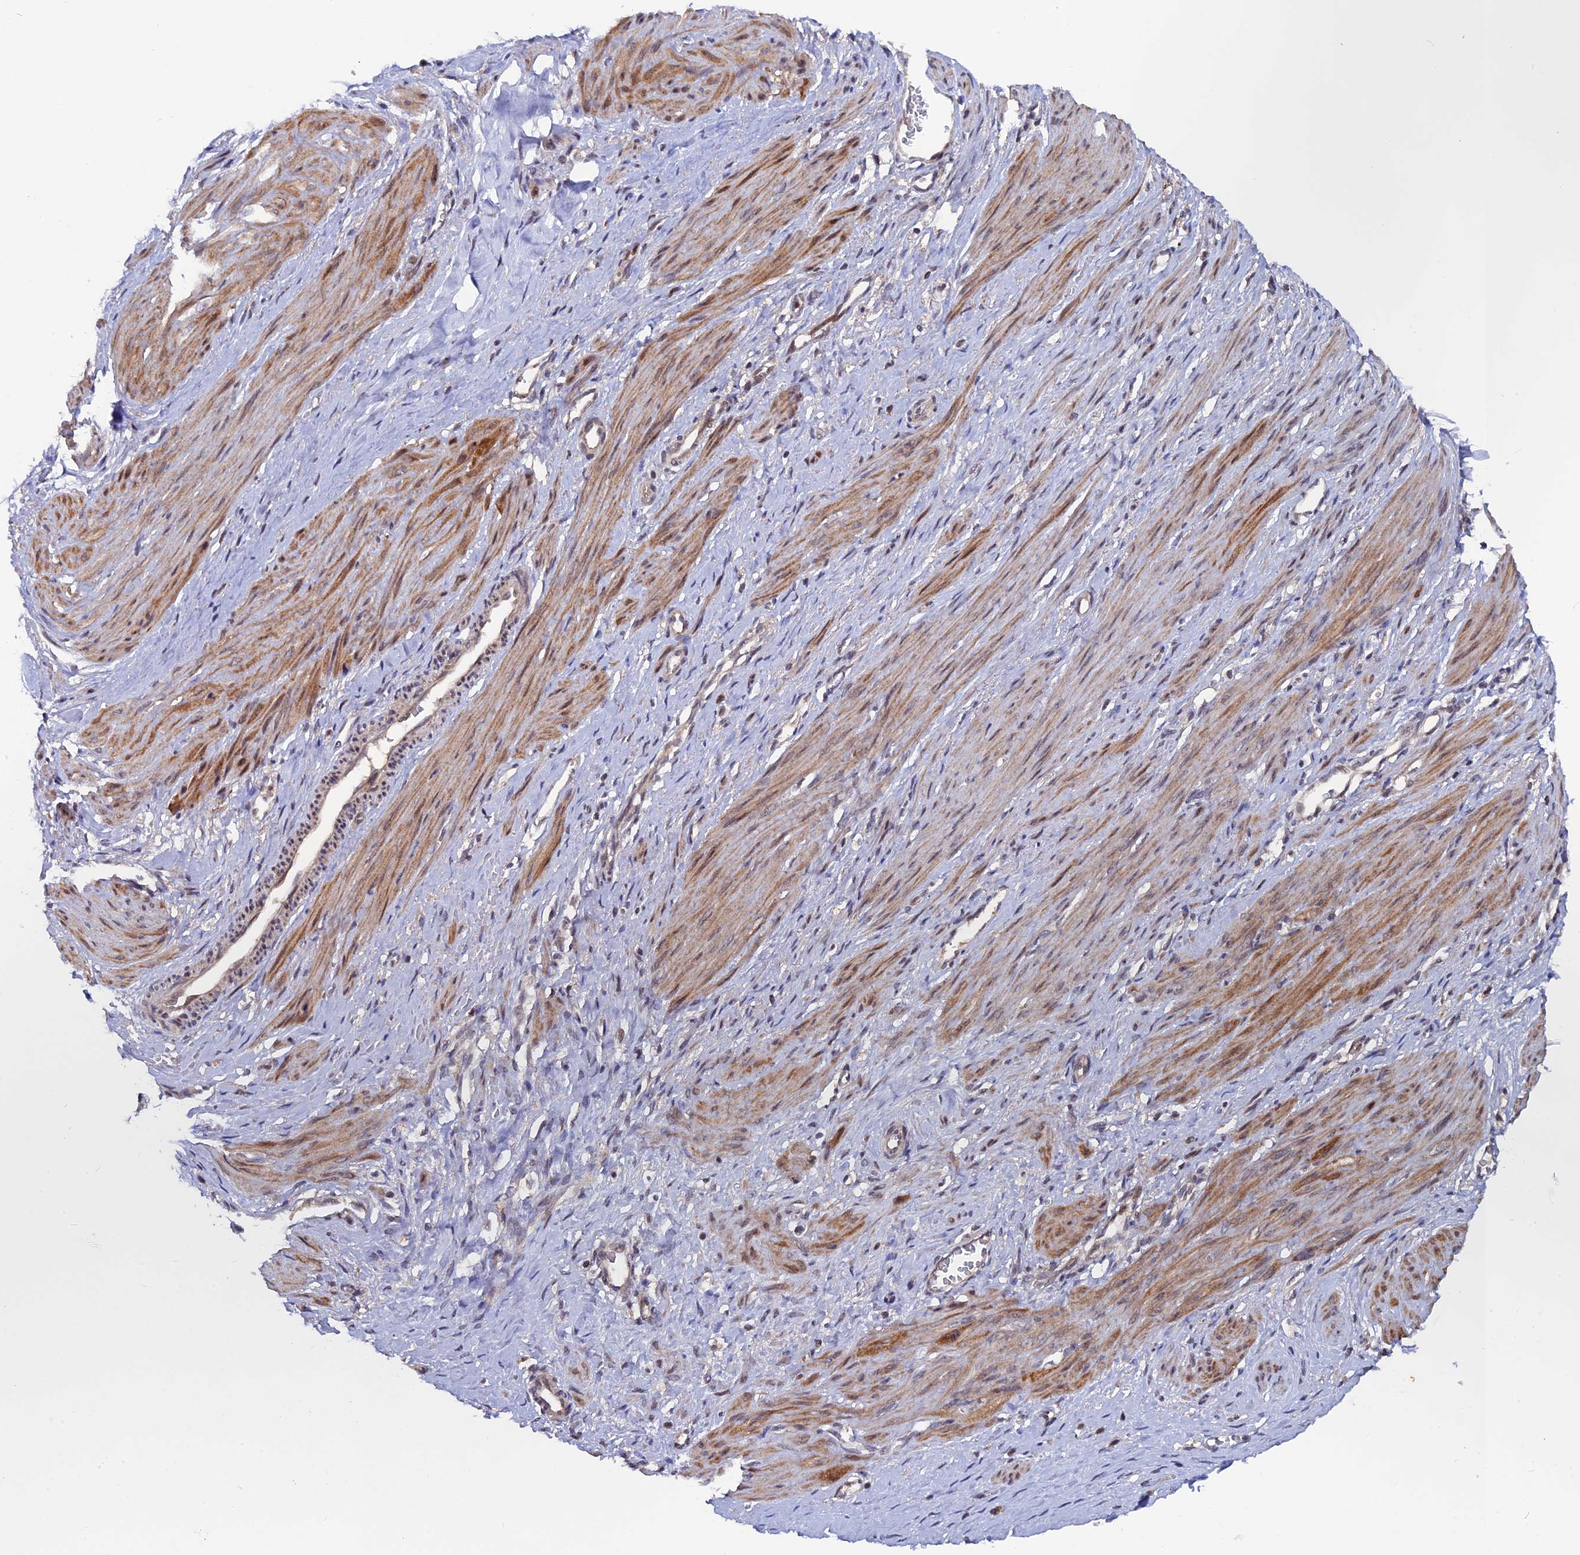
{"staining": {"intensity": "moderate", "quantity": ">75%", "location": "cytoplasmic/membranous,nuclear"}, "tissue": "smooth muscle", "cell_type": "Smooth muscle cells", "image_type": "normal", "snomed": [{"axis": "morphology", "description": "Normal tissue, NOS"}, {"axis": "topography", "description": "Endometrium"}], "caption": "Moderate cytoplasmic/membranous,nuclear protein positivity is present in about >75% of smooth muscle cells in smooth muscle.", "gene": "TMC5", "patient": {"sex": "female", "age": 33}}